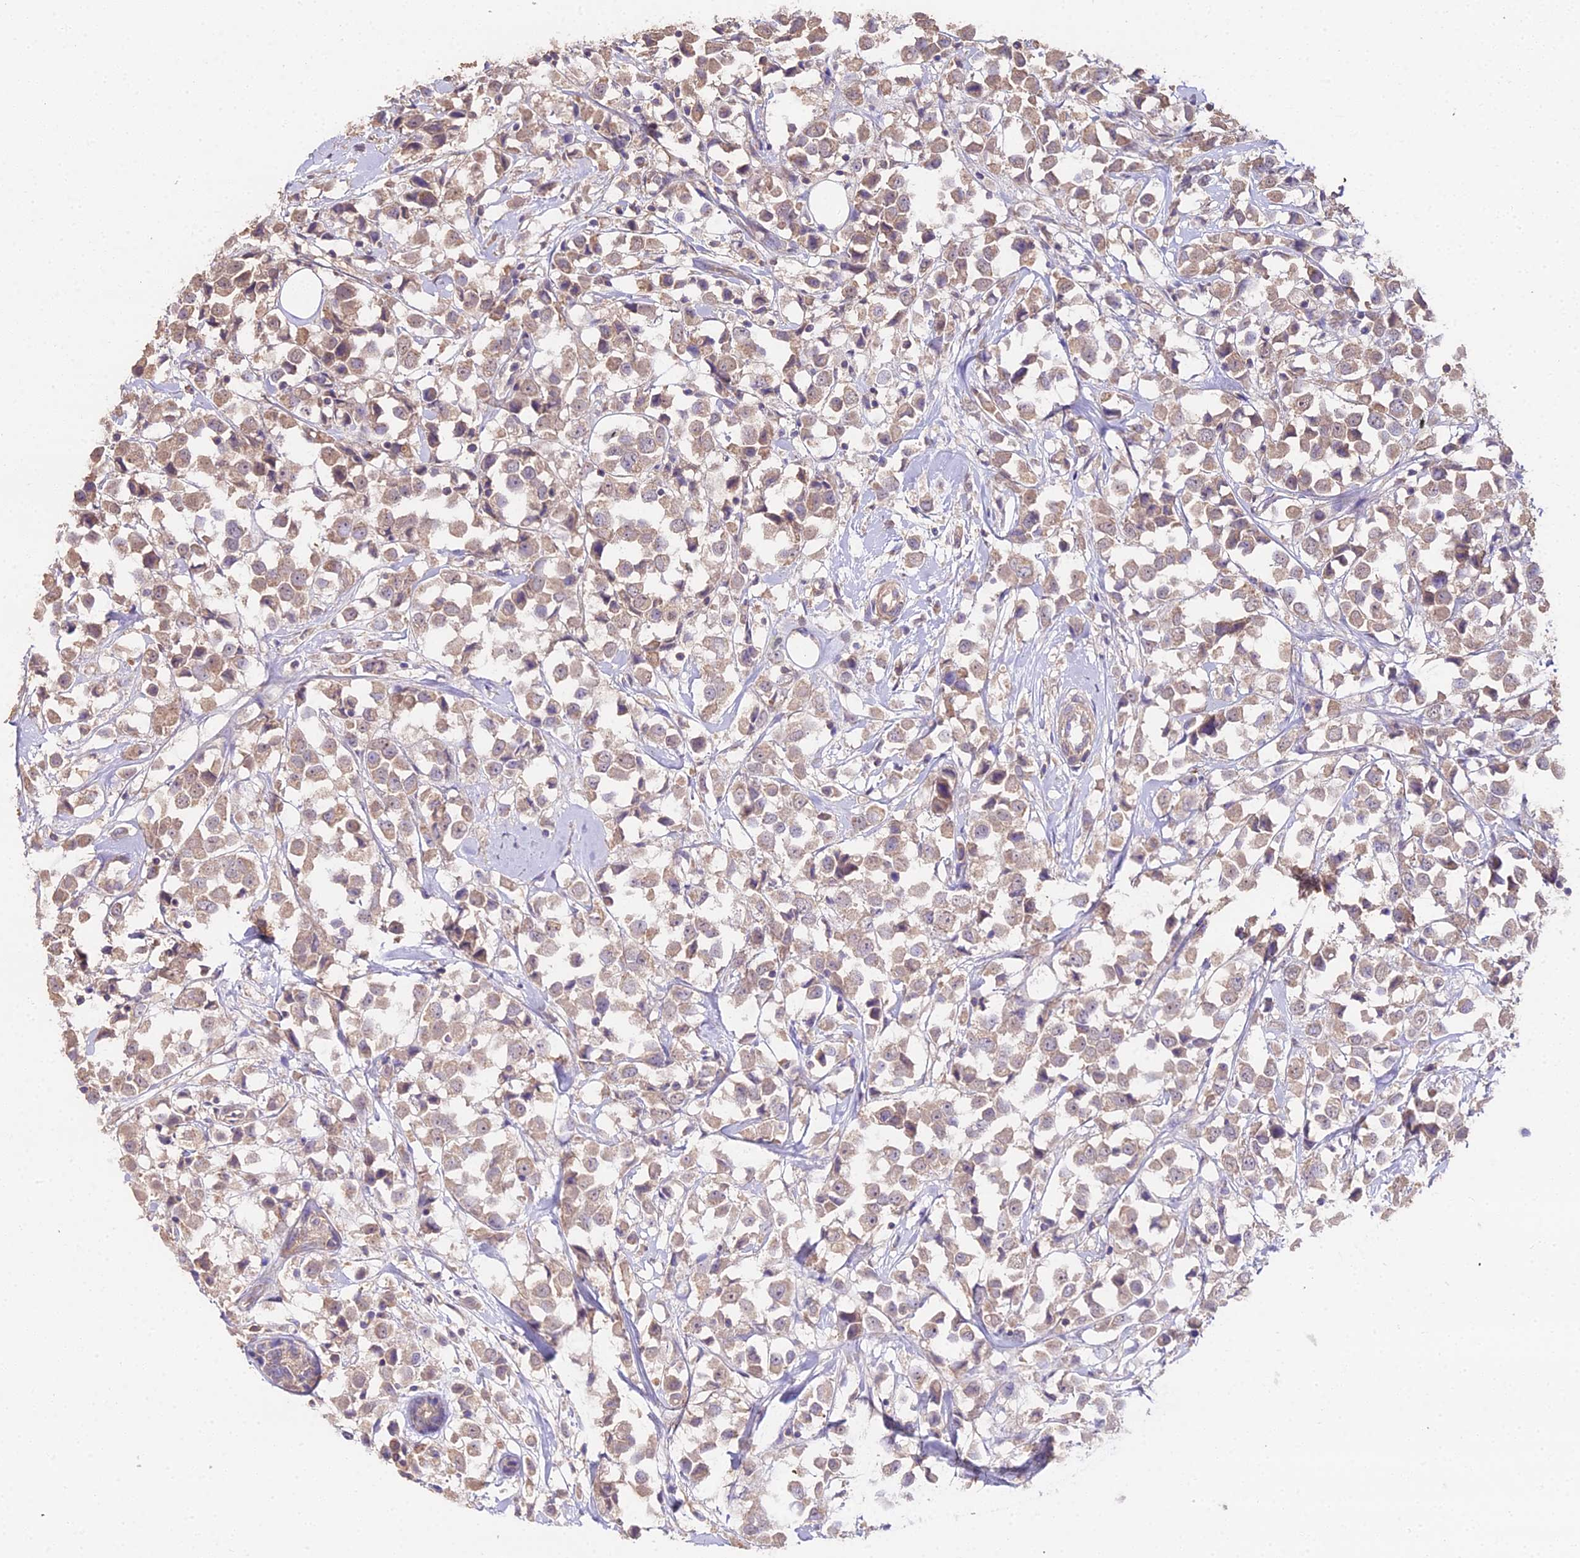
{"staining": {"intensity": "weak", "quantity": ">75%", "location": "cytoplasmic/membranous"}, "tissue": "breast cancer", "cell_type": "Tumor cells", "image_type": "cancer", "snomed": [{"axis": "morphology", "description": "Duct carcinoma"}, {"axis": "topography", "description": "Breast"}], "caption": "Approximately >75% of tumor cells in invasive ductal carcinoma (breast) display weak cytoplasmic/membranous protein expression as visualized by brown immunohistochemical staining.", "gene": "METTL13", "patient": {"sex": "female", "age": 61}}